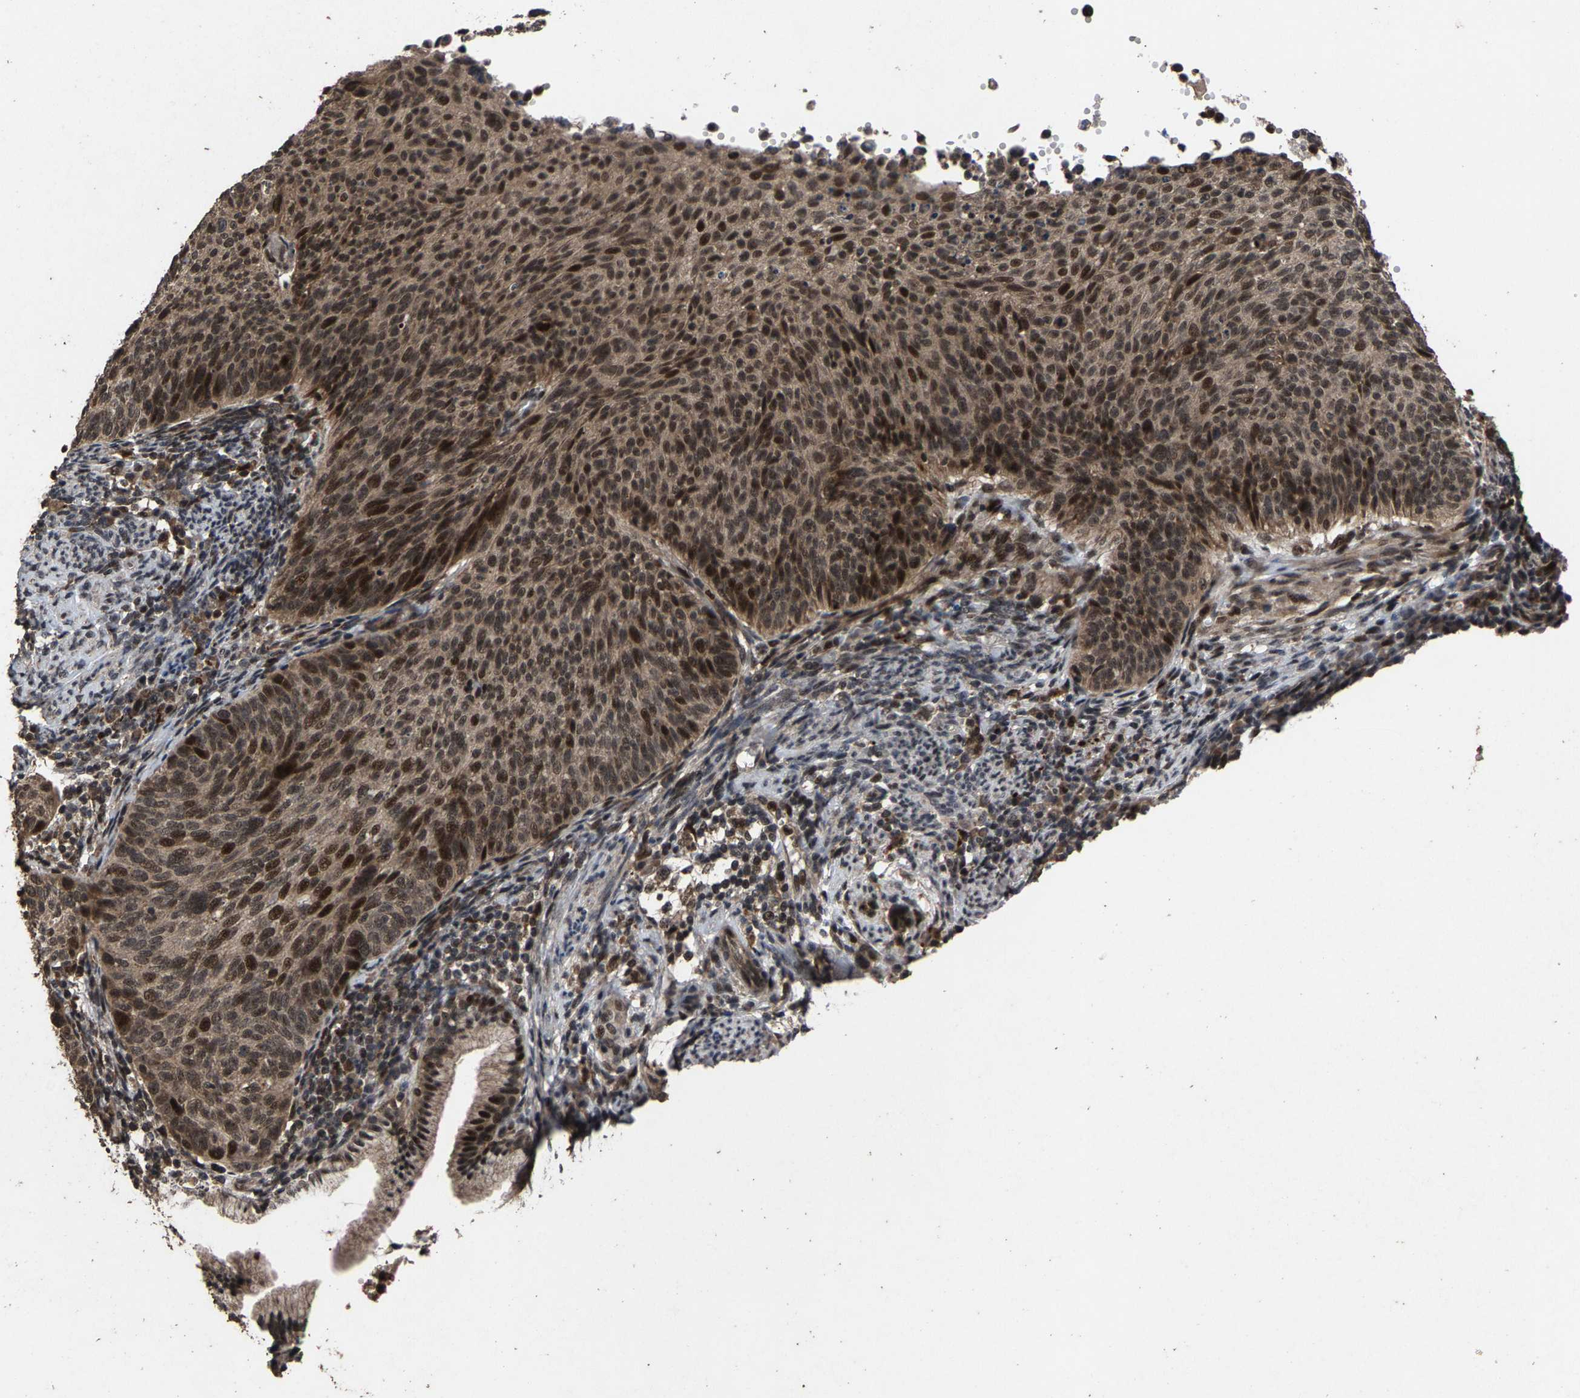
{"staining": {"intensity": "strong", "quantity": ">75%", "location": "cytoplasmic/membranous,nuclear"}, "tissue": "cervical cancer", "cell_type": "Tumor cells", "image_type": "cancer", "snomed": [{"axis": "morphology", "description": "Squamous cell carcinoma, NOS"}, {"axis": "topography", "description": "Cervix"}], "caption": "Human cervical cancer (squamous cell carcinoma) stained with a protein marker reveals strong staining in tumor cells.", "gene": "HAUS6", "patient": {"sex": "female", "age": 70}}